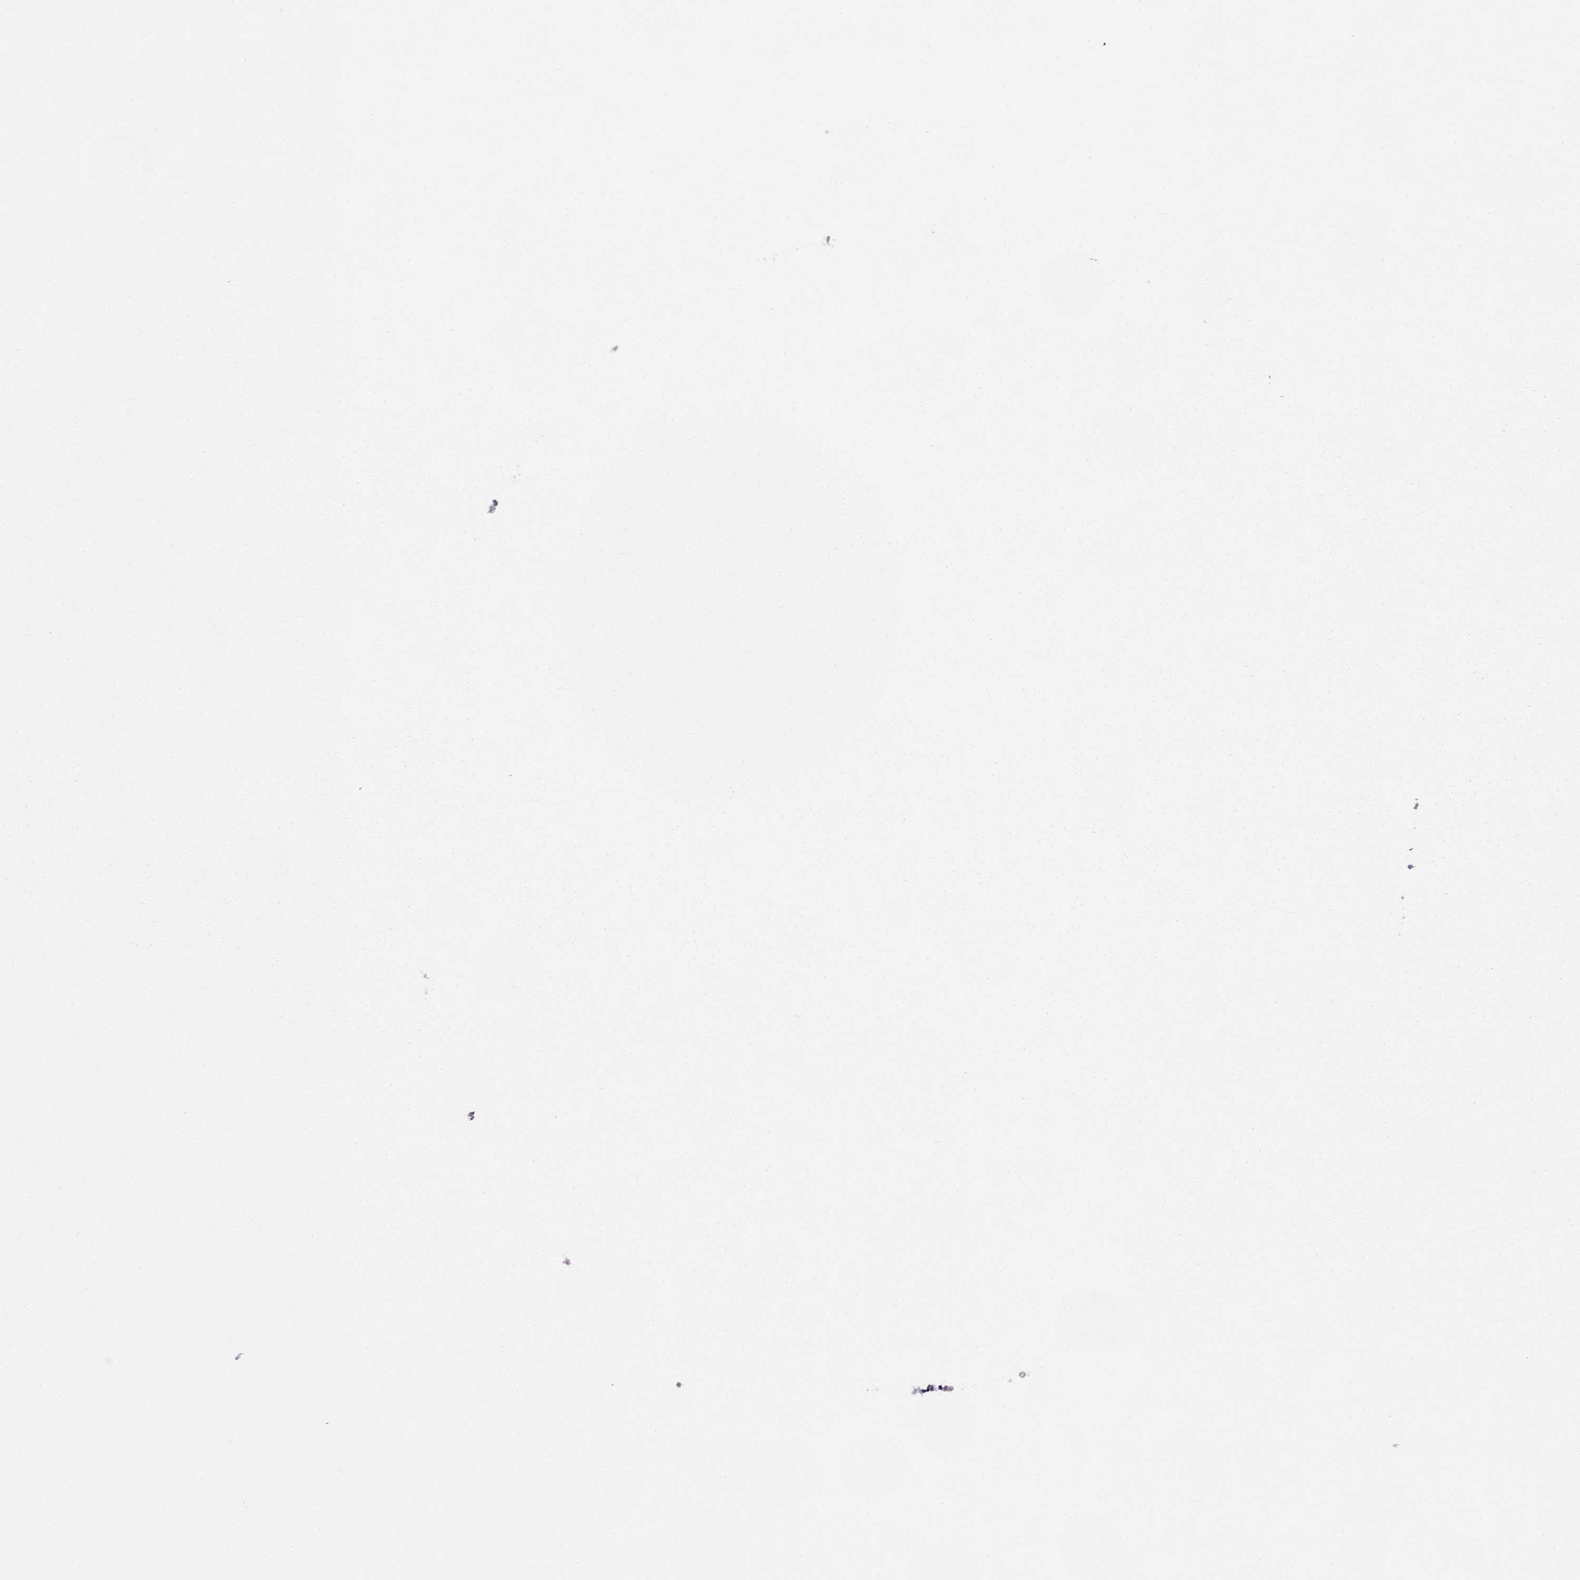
{"staining": {"intensity": "moderate", "quantity": "<25%", "location": "cytoplasmic/membranous"}, "tissue": "bone marrow", "cell_type": "Hematopoietic cells", "image_type": "normal", "snomed": [{"axis": "morphology", "description": "Normal tissue, NOS"}, {"axis": "topography", "description": "Bone marrow"}], "caption": "Brown immunohistochemical staining in normal human bone marrow exhibits moderate cytoplasmic/membranous staining in about <25% of hematopoietic cells. (DAB (3,3'-diaminobenzidine) IHC with brightfield microscopy, high magnification).", "gene": "ALG6", "patient": {"sex": "female", "age": 80}}